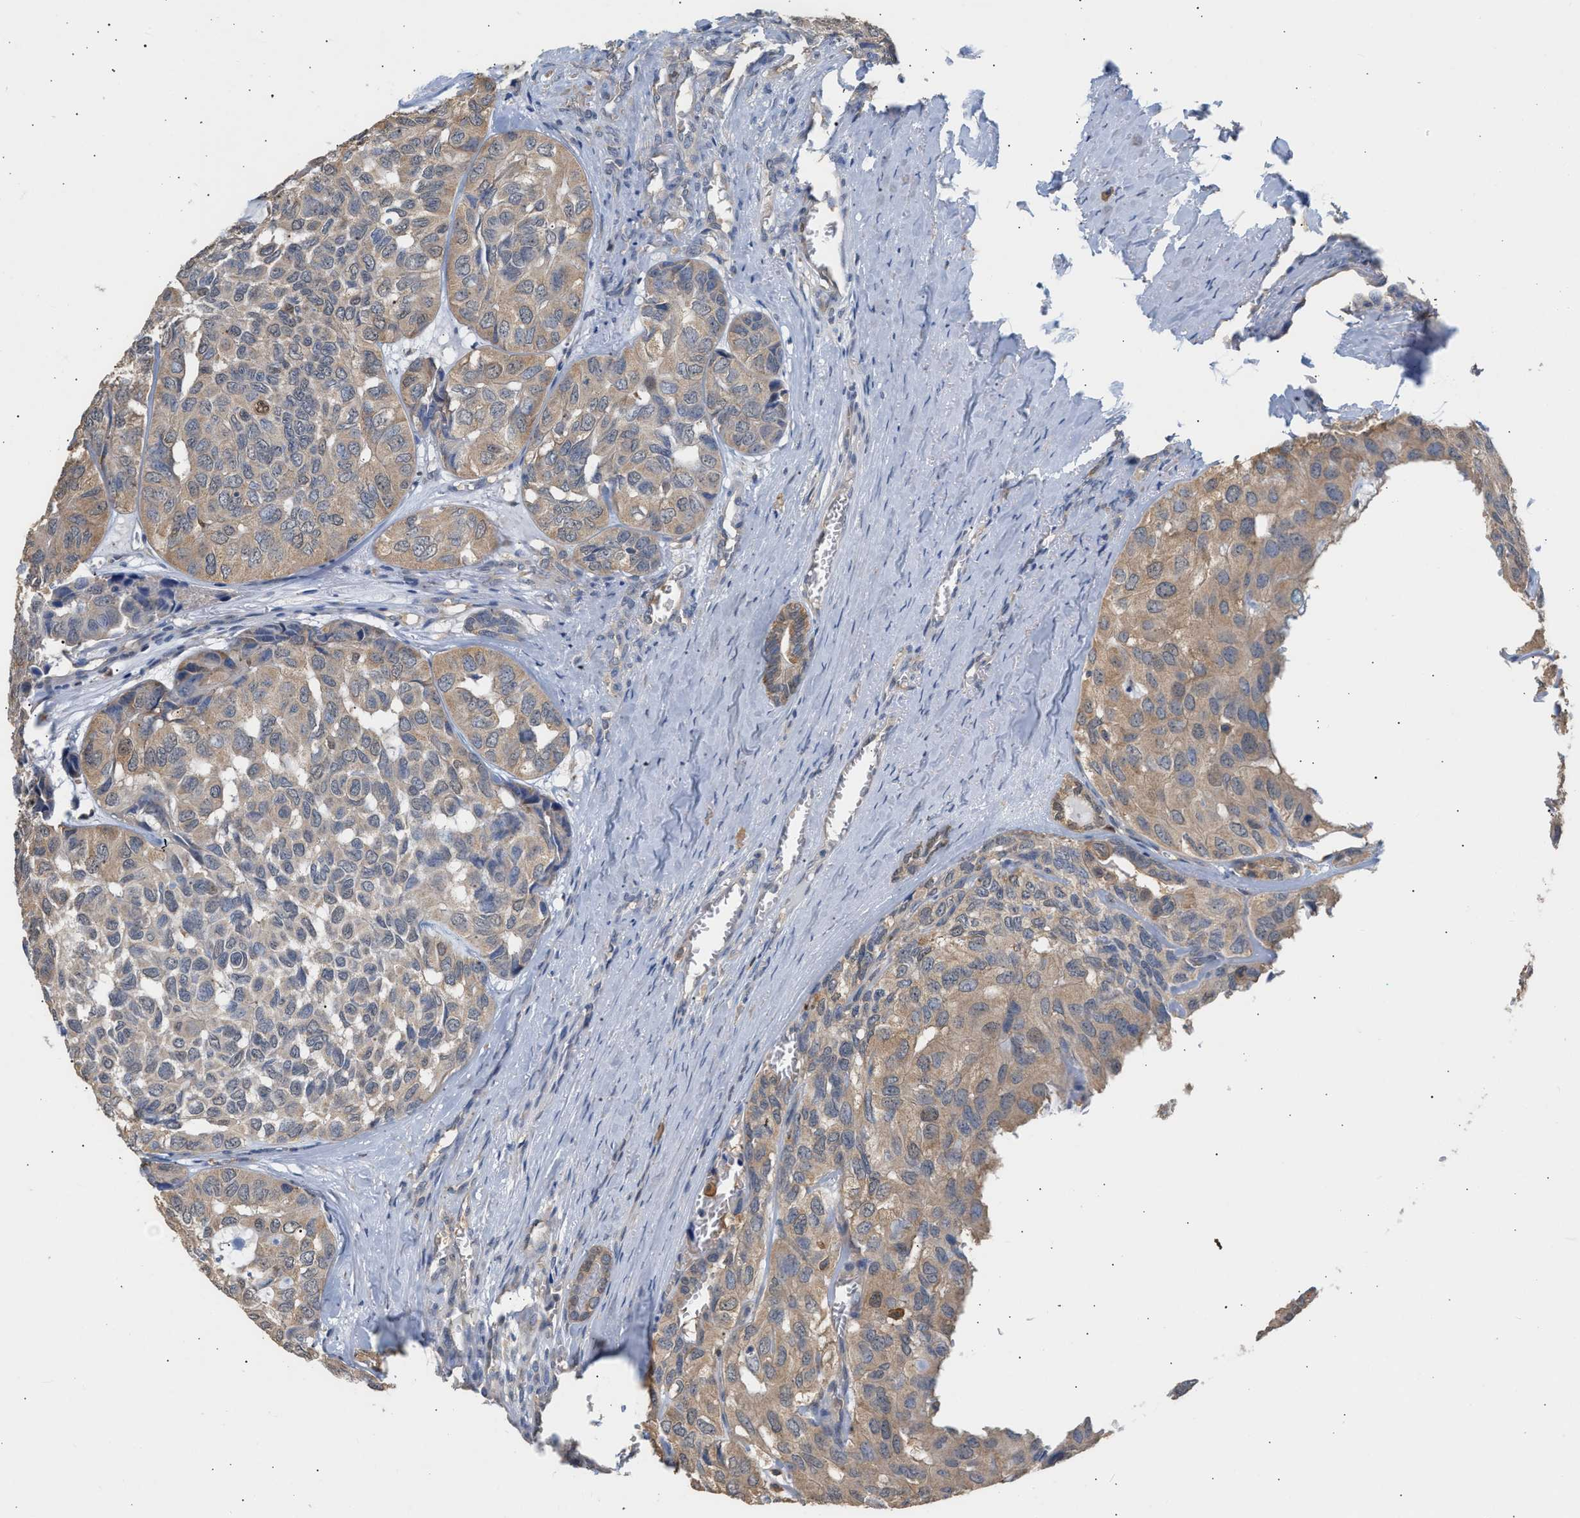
{"staining": {"intensity": "weak", "quantity": "25%-75%", "location": "cytoplasmic/membranous"}, "tissue": "head and neck cancer", "cell_type": "Tumor cells", "image_type": "cancer", "snomed": [{"axis": "morphology", "description": "Adenocarcinoma, NOS"}, {"axis": "topography", "description": "Salivary gland, NOS"}, {"axis": "topography", "description": "Head-Neck"}], "caption": "About 25%-75% of tumor cells in adenocarcinoma (head and neck) exhibit weak cytoplasmic/membranous protein positivity as visualized by brown immunohistochemical staining.", "gene": "GCN1", "patient": {"sex": "female", "age": 76}}